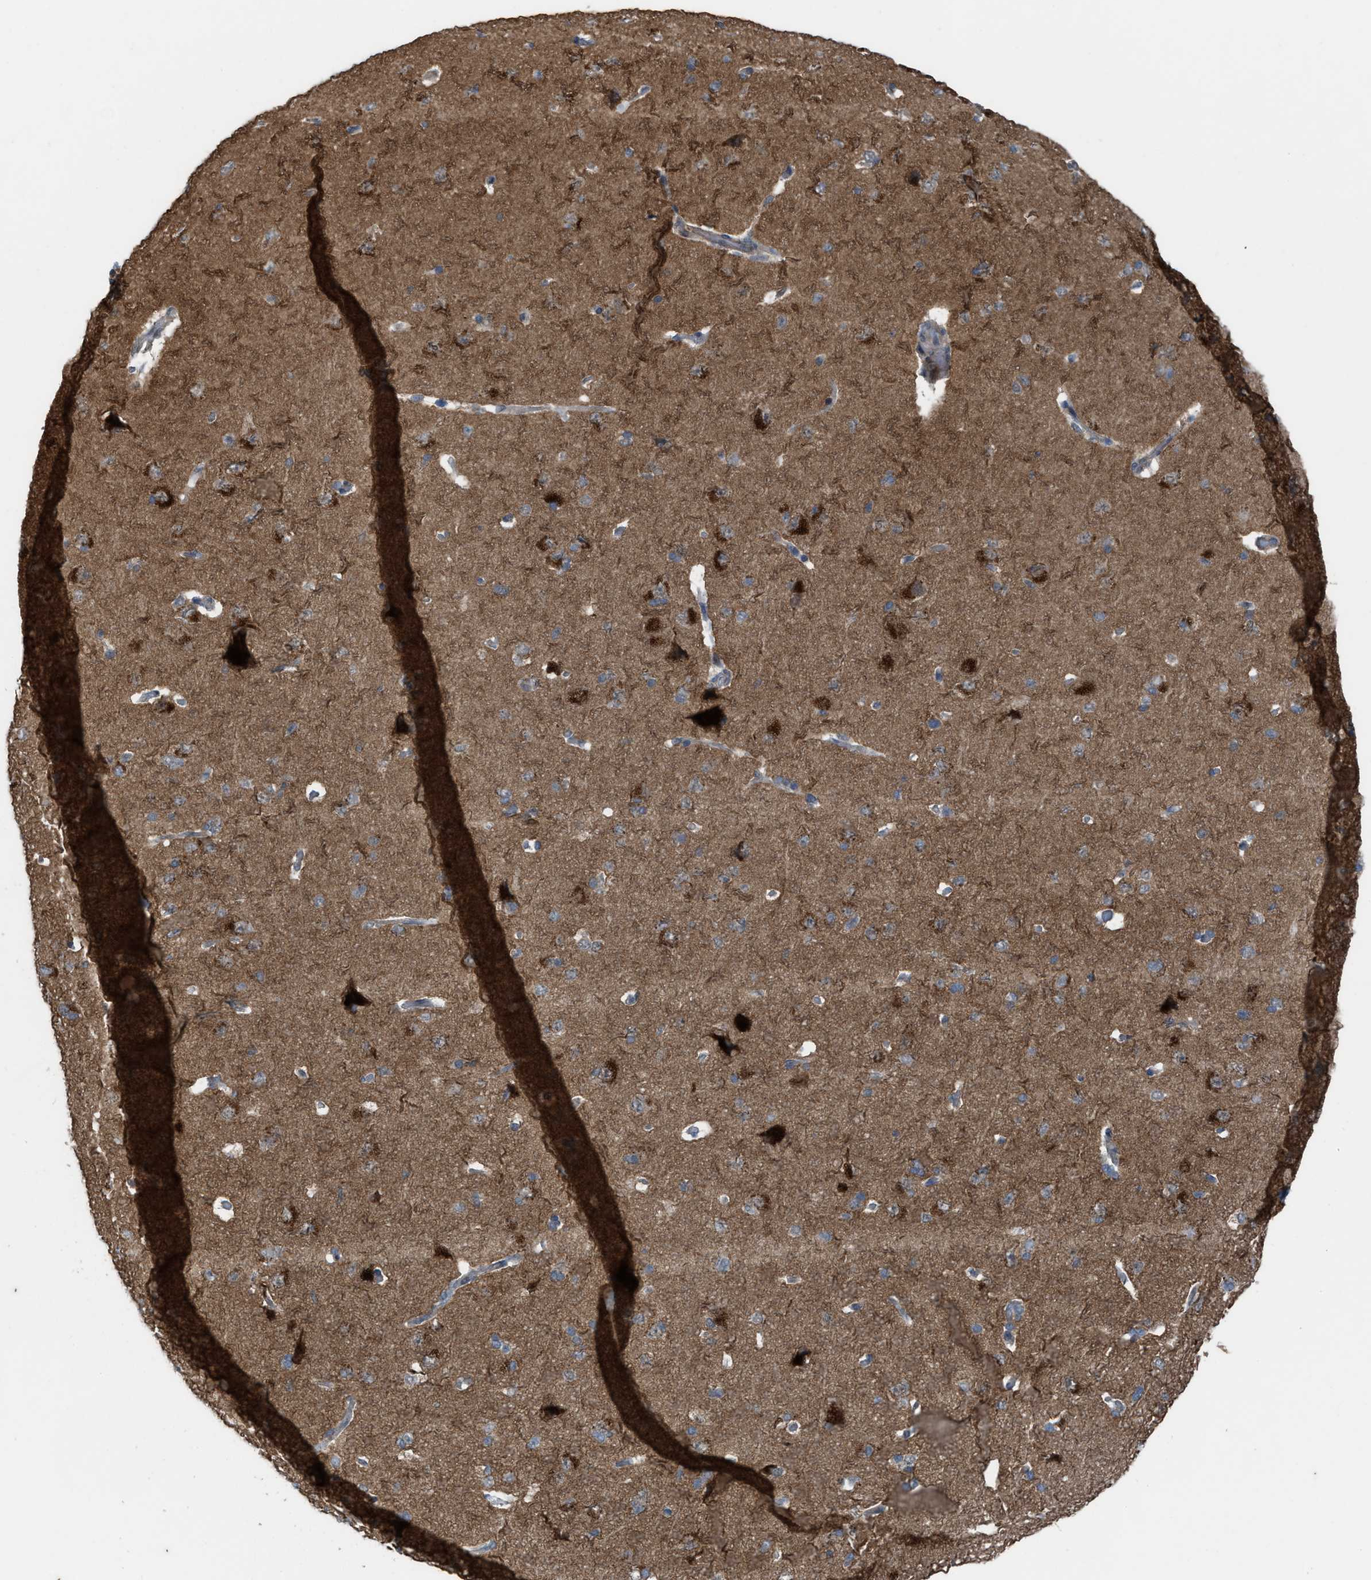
{"staining": {"intensity": "weak", "quantity": "<25%", "location": "cytoplasmic/membranous"}, "tissue": "cerebral cortex", "cell_type": "Endothelial cells", "image_type": "normal", "snomed": [{"axis": "morphology", "description": "Normal tissue, NOS"}, {"axis": "topography", "description": "Cerebral cortex"}], "caption": "Immunohistochemical staining of unremarkable human cerebral cortex displays no significant expression in endothelial cells.", "gene": "PLAA", "patient": {"sex": "male", "age": 62}}